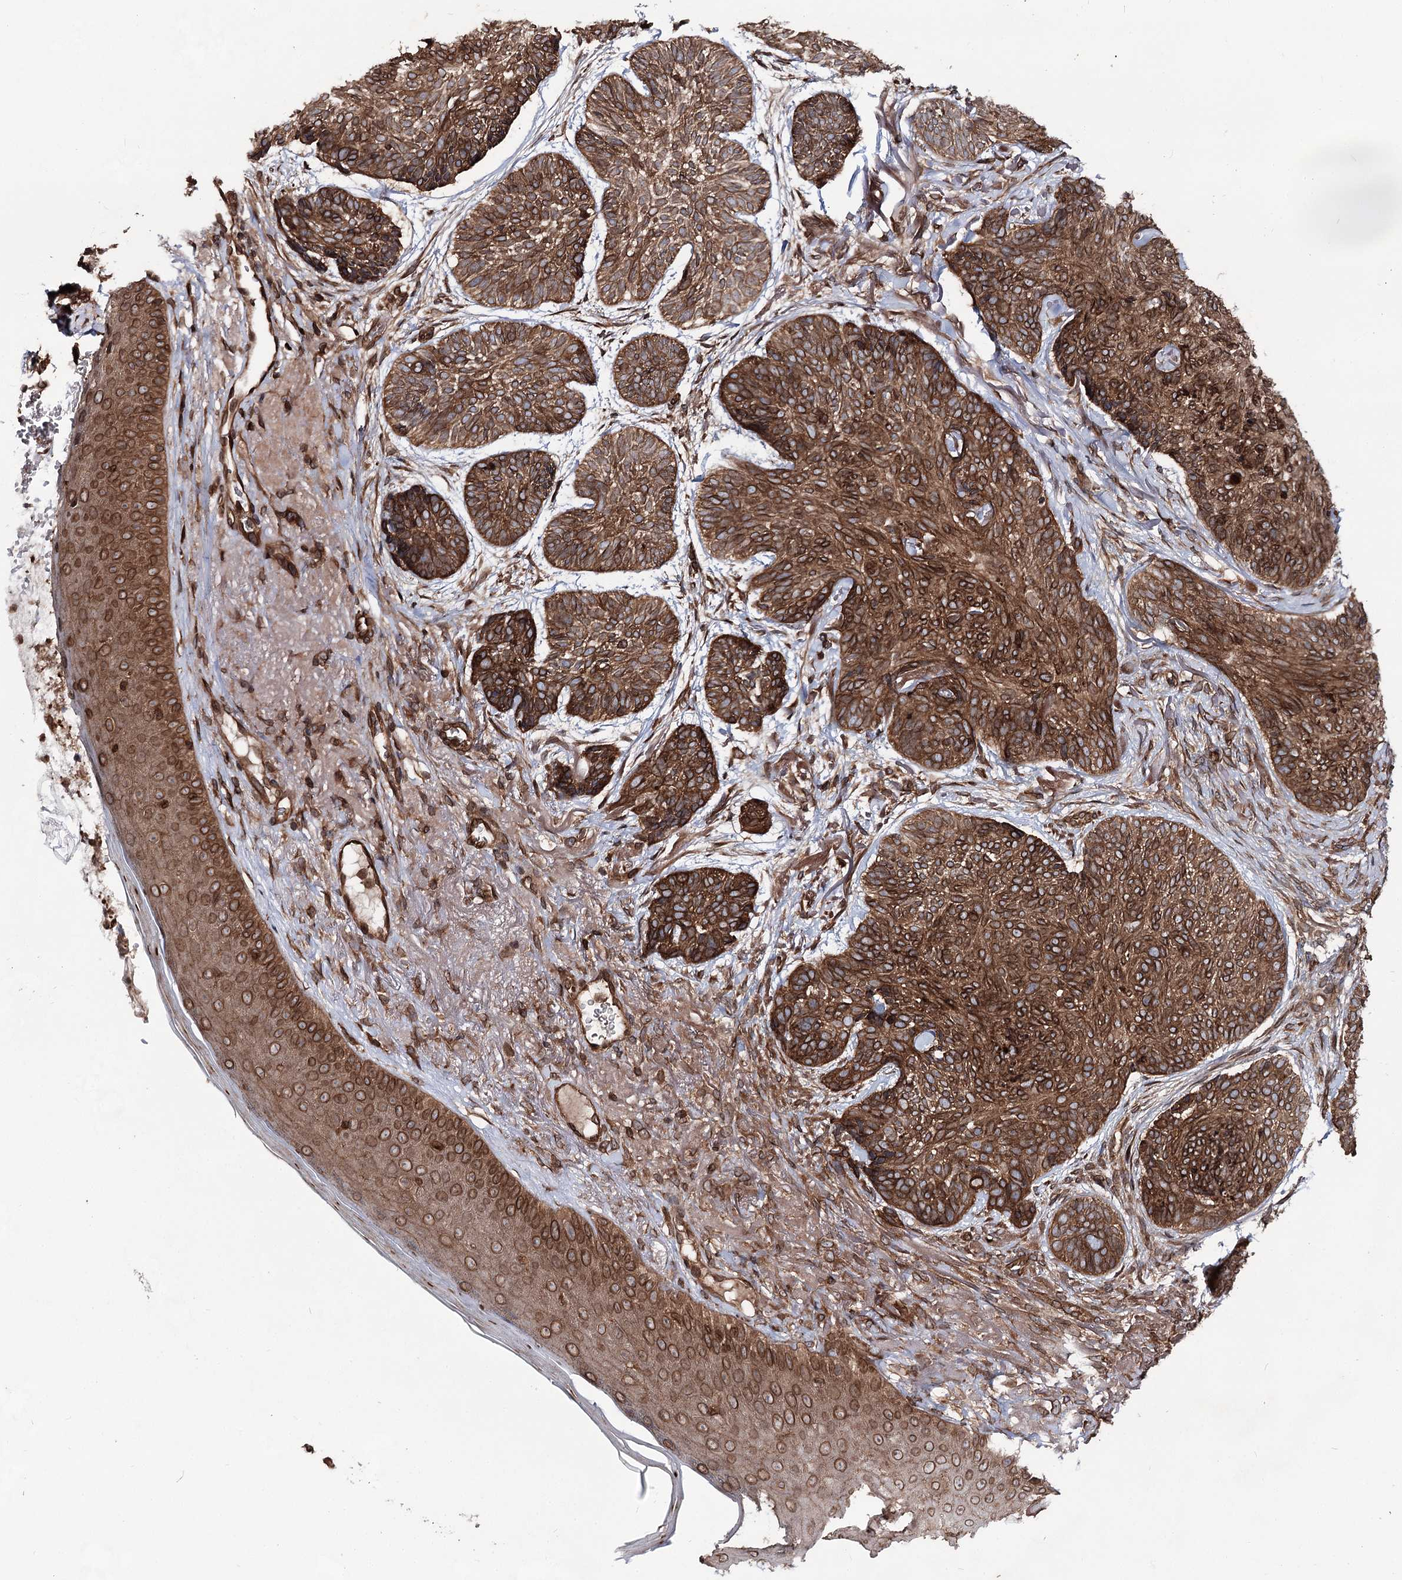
{"staining": {"intensity": "strong", "quantity": ">75%", "location": "cytoplasmic/membranous"}, "tissue": "skin cancer", "cell_type": "Tumor cells", "image_type": "cancer", "snomed": [{"axis": "morphology", "description": "Normal tissue, NOS"}, {"axis": "morphology", "description": "Basal cell carcinoma"}, {"axis": "topography", "description": "Skin"}], "caption": "This histopathology image demonstrates immunohistochemistry staining of skin cancer (basal cell carcinoma), with high strong cytoplasmic/membranous positivity in approximately >75% of tumor cells.", "gene": "FGFR1OP2", "patient": {"sex": "male", "age": 66}}